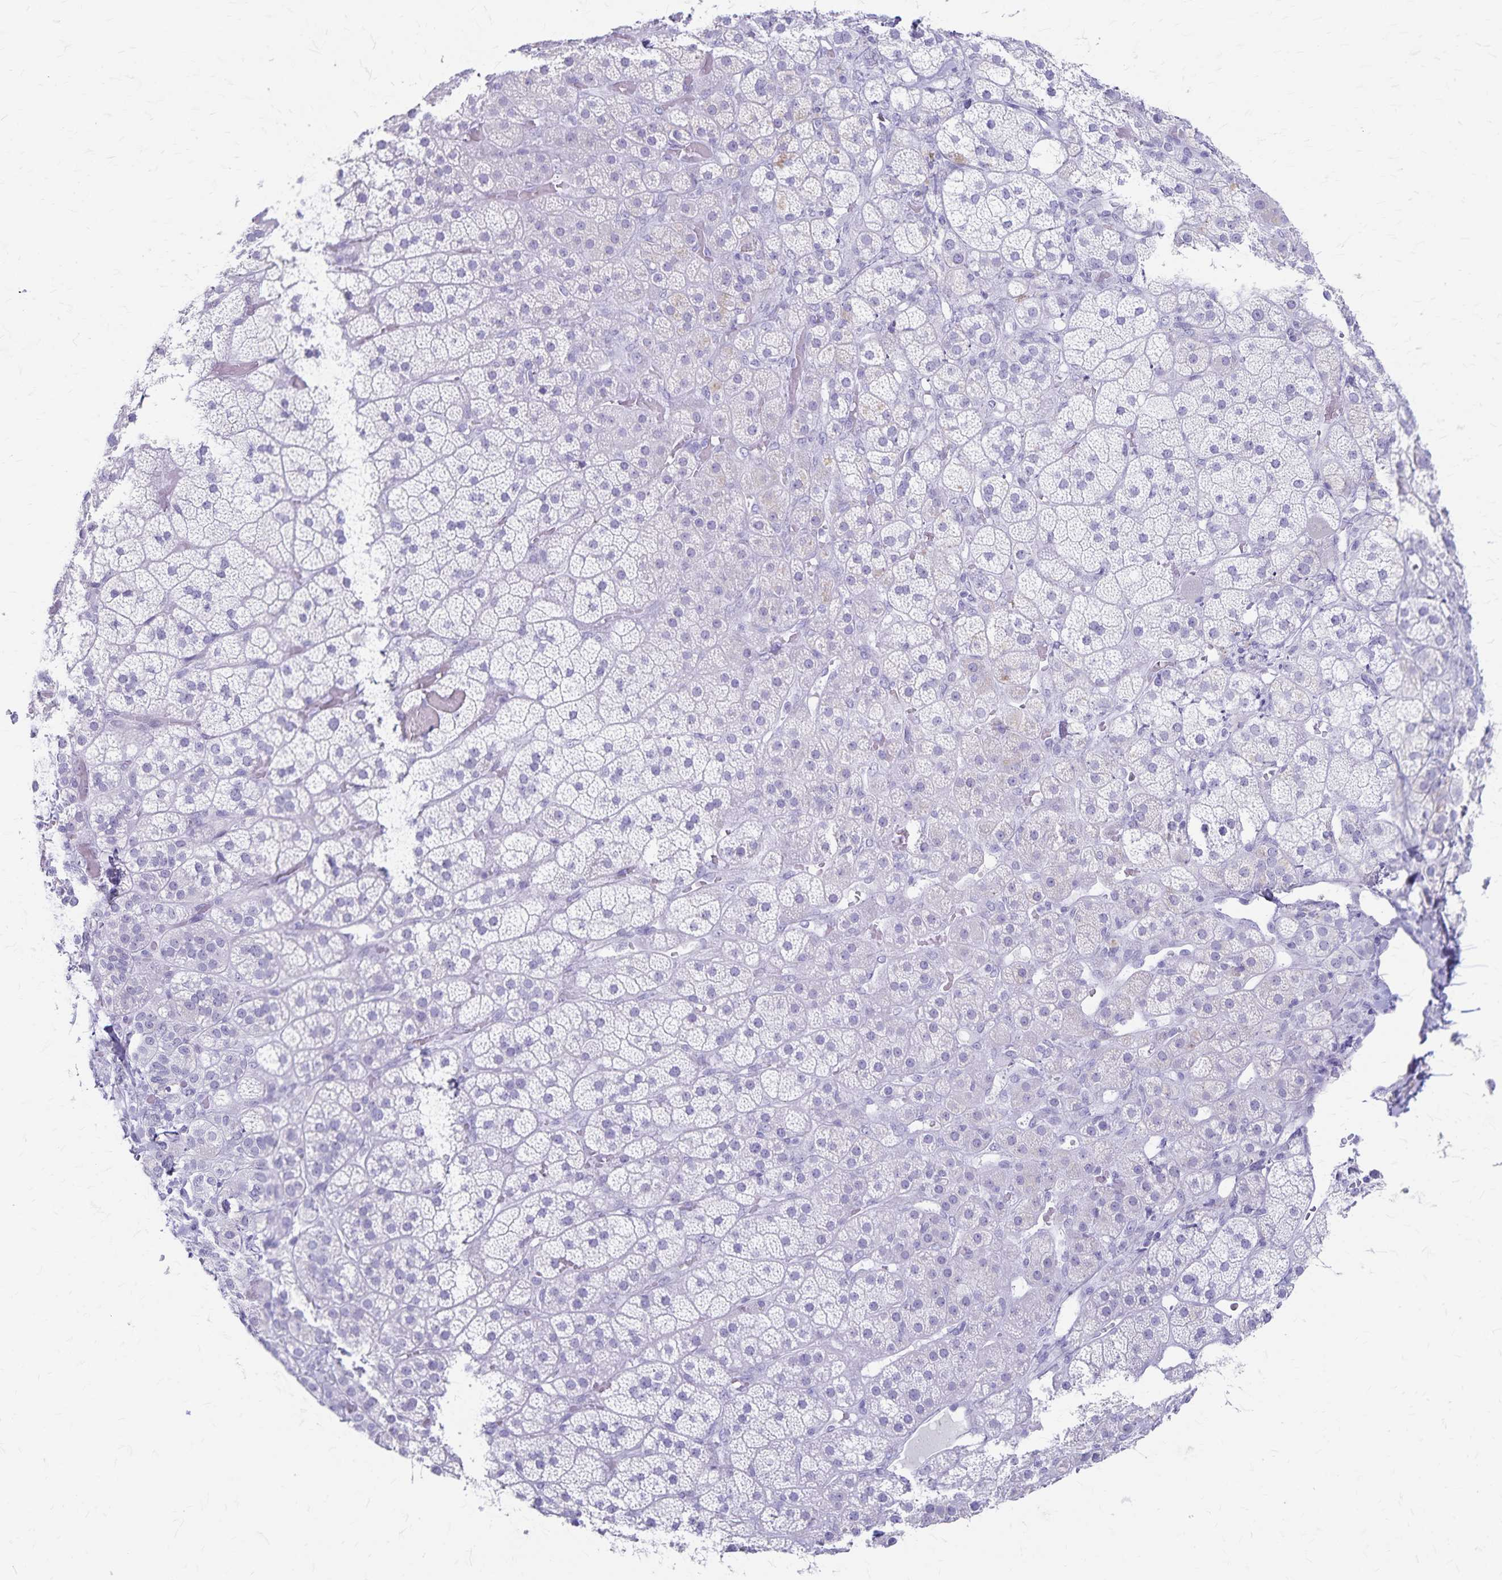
{"staining": {"intensity": "negative", "quantity": "none", "location": "none"}, "tissue": "adrenal gland", "cell_type": "Glandular cells", "image_type": "normal", "snomed": [{"axis": "morphology", "description": "Normal tissue, NOS"}, {"axis": "topography", "description": "Adrenal gland"}], "caption": "Human adrenal gland stained for a protein using immunohistochemistry exhibits no expression in glandular cells.", "gene": "GPBAR1", "patient": {"sex": "male", "age": 57}}